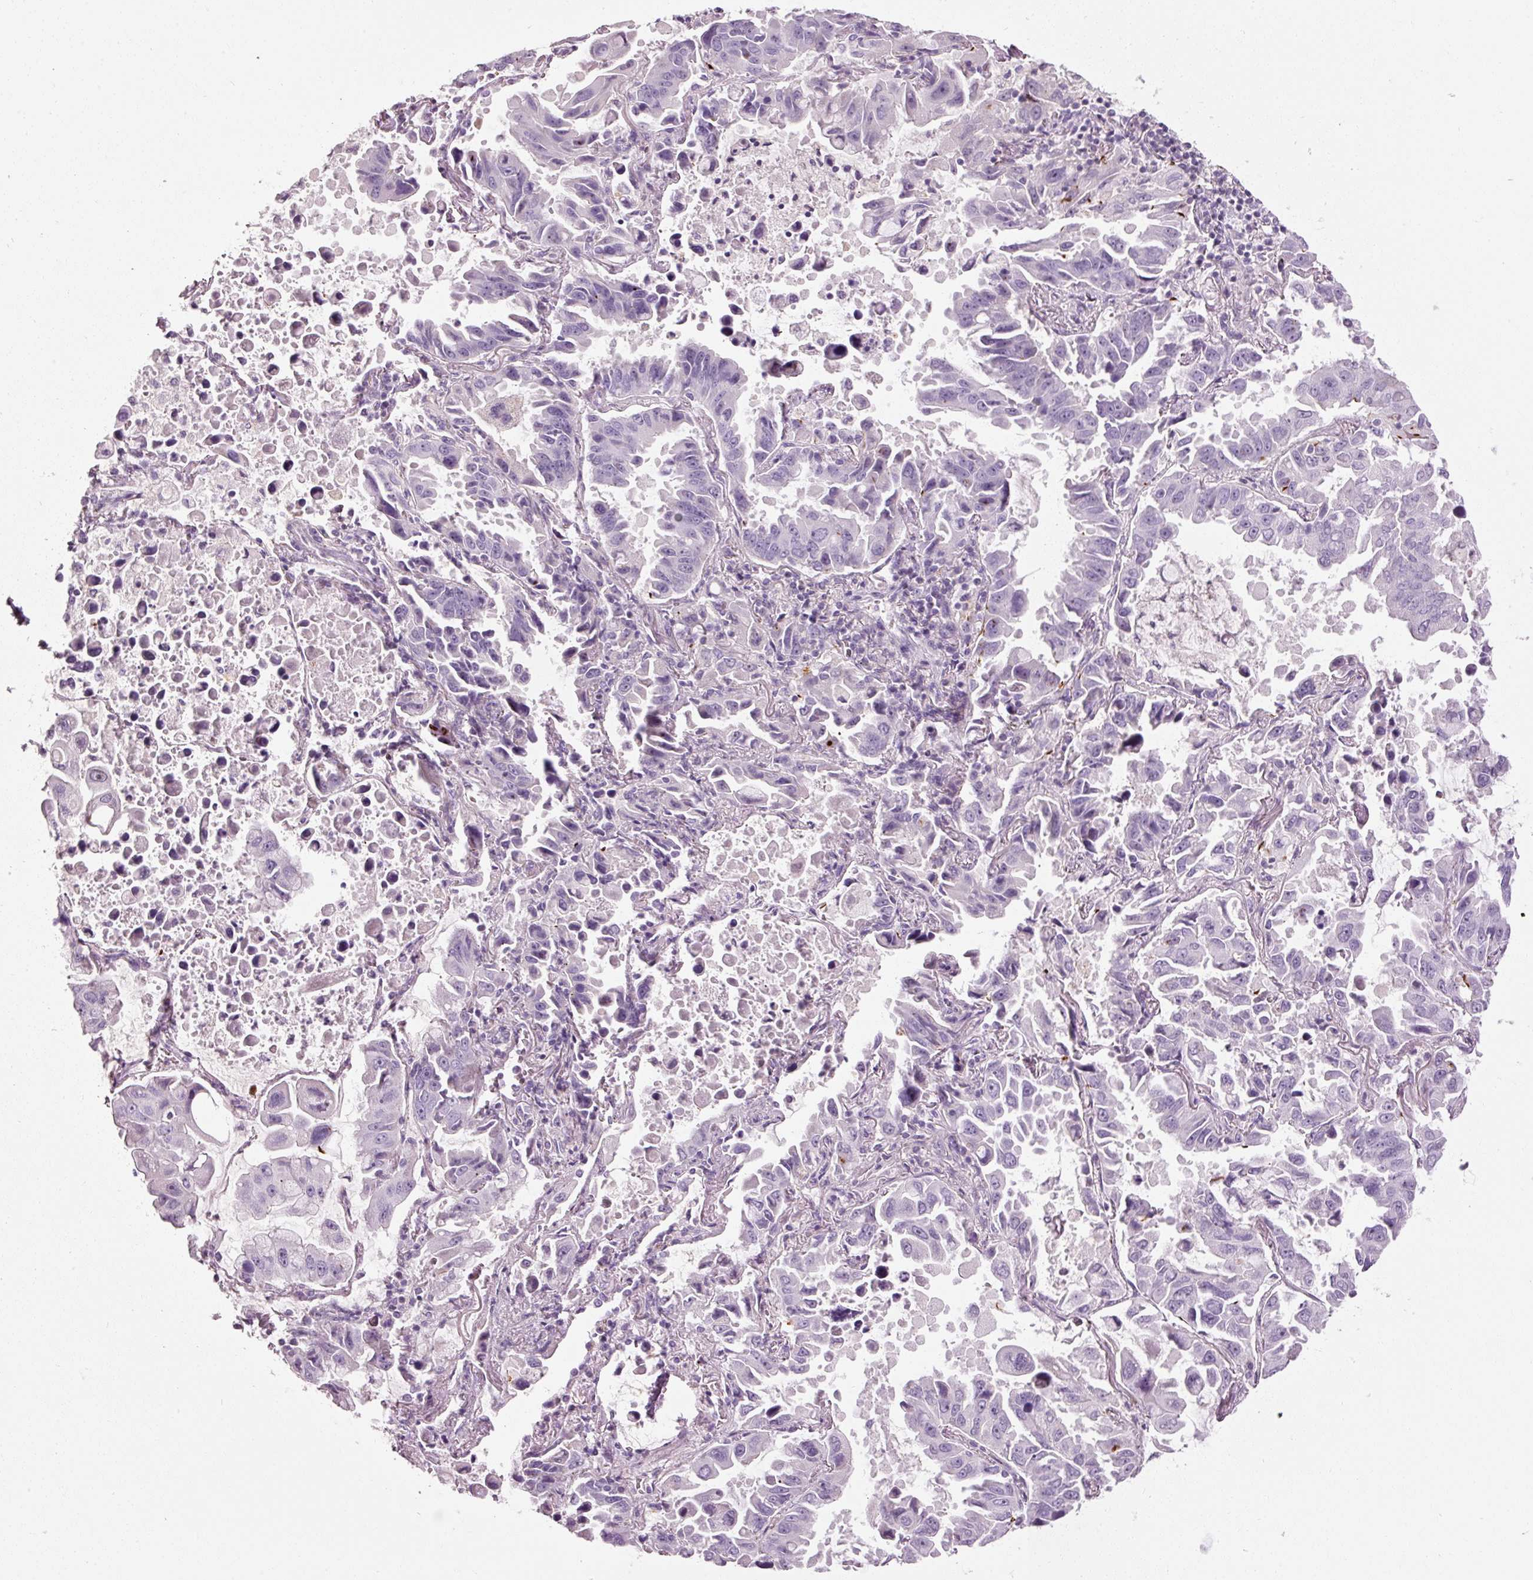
{"staining": {"intensity": "negative", "quantity": "none", "location": "none"}, "tissue": "lung cancer", "cell_type": "Tumor cells", "image_type": "cancer", "snomed": [{"axis": "morphology", "description": "Adenocarcinoma, NOS"}, {"axis": "topography", "description": "Lung"}], "caption": "Tumor cells are negative for protein expression in human lung adenocarcinoma.", "gene": "MUC5AC", "patient": {"sex": "male", "age": 64}}